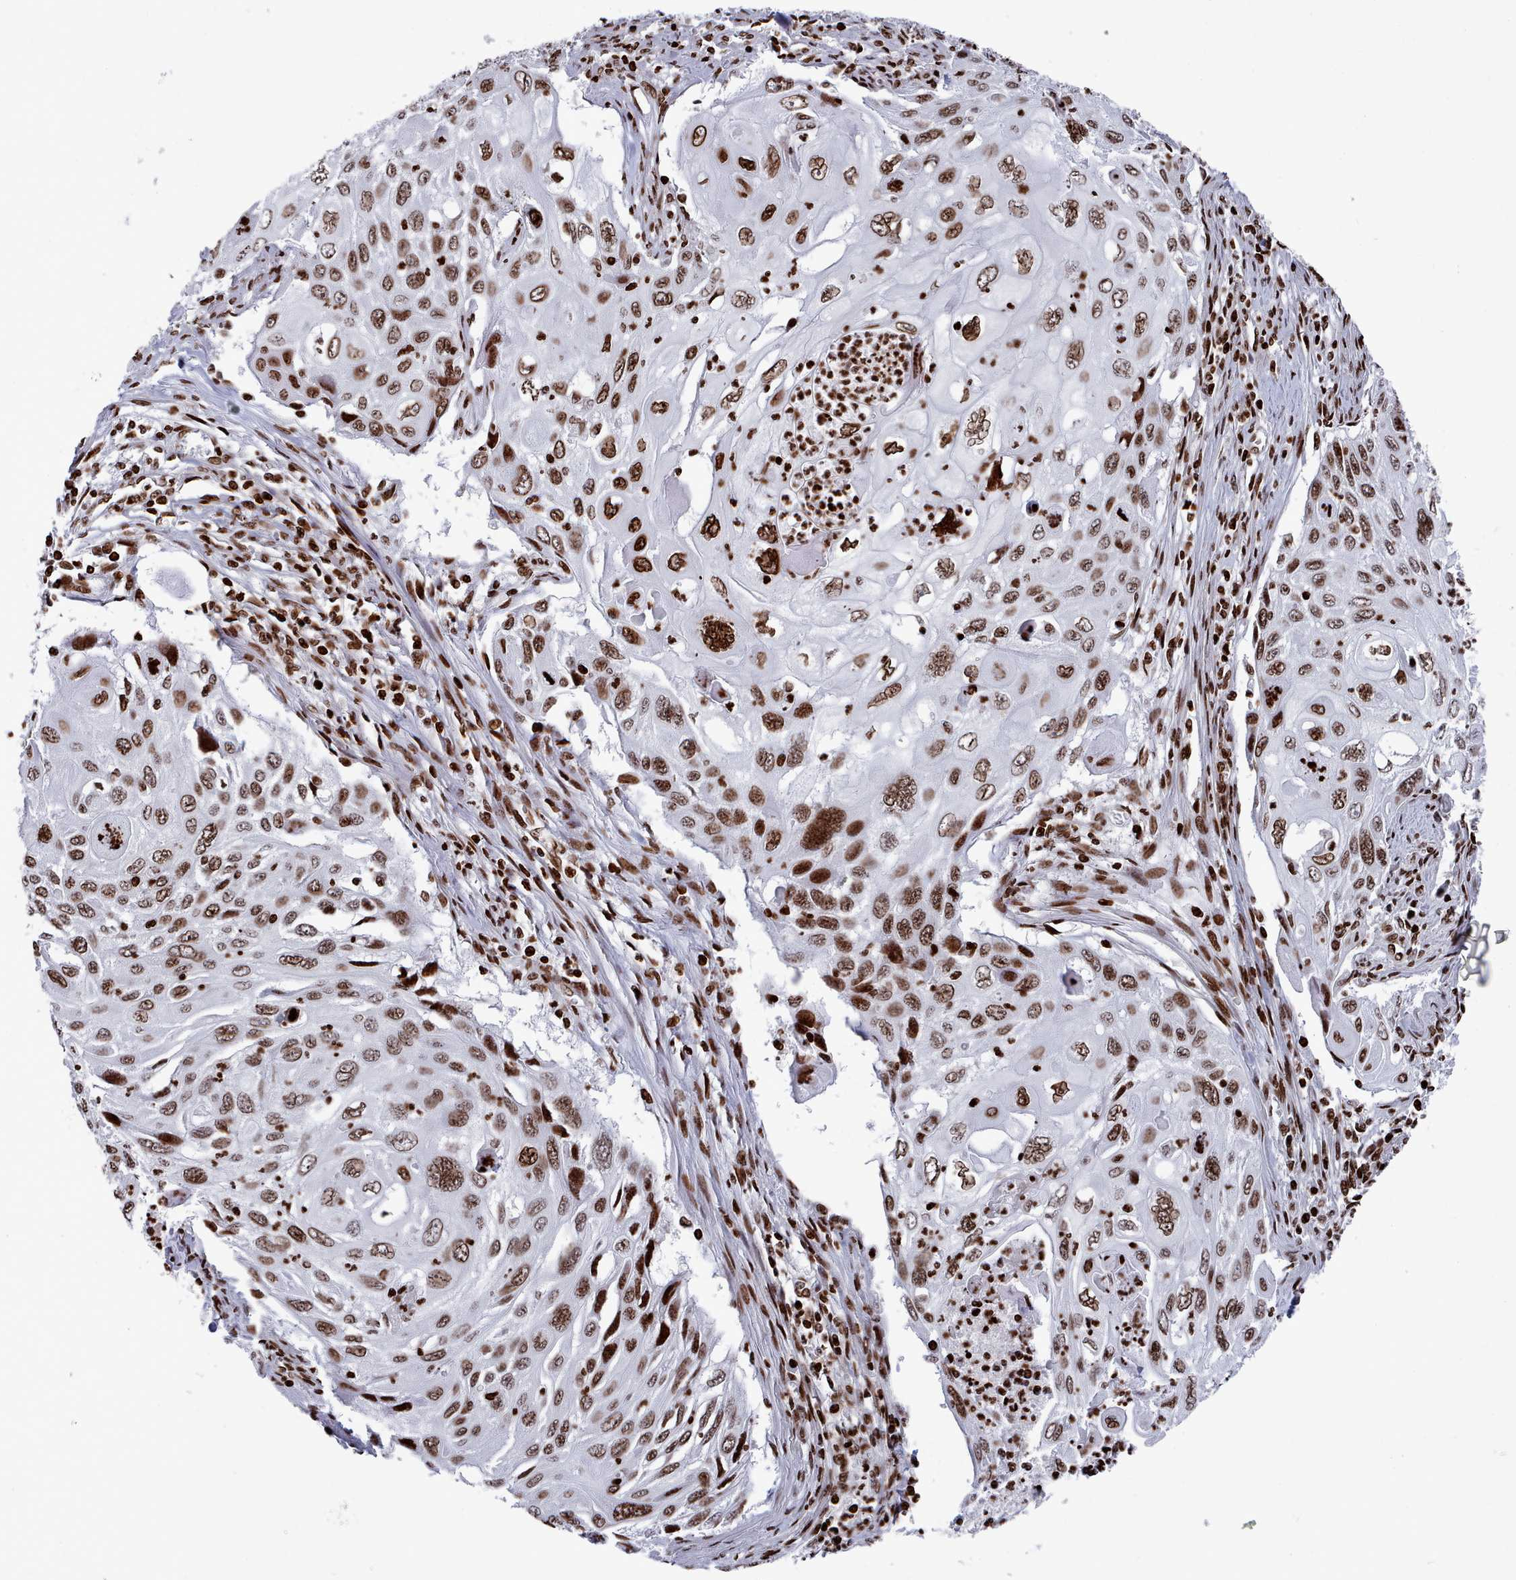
{"staining": {"intensity": "moderate", "quantity": ">75%", "location": "nuclear"}, "tissue": "cervical cancer", "cell_type": "Tumor cells", "image_type": "cancer", "snomed": [{"axis": "morphology", "description": "Squamous cell carcinoma, NOS"}, {"axis": "topography", "description": "Cervix"}], "caption": "A brown stain highlights moderate nuclear staining of a protein in human squamous cell carcinoma (cervical) tumor cells. (Stains: DAB (3,3'-diaminobenzidine) in brown, nuclei in blue, Microscopy: brightfield microscopy at high magnification).", "gene": "PCDHB12", "patient": {"sex": "female", "age": 70}}